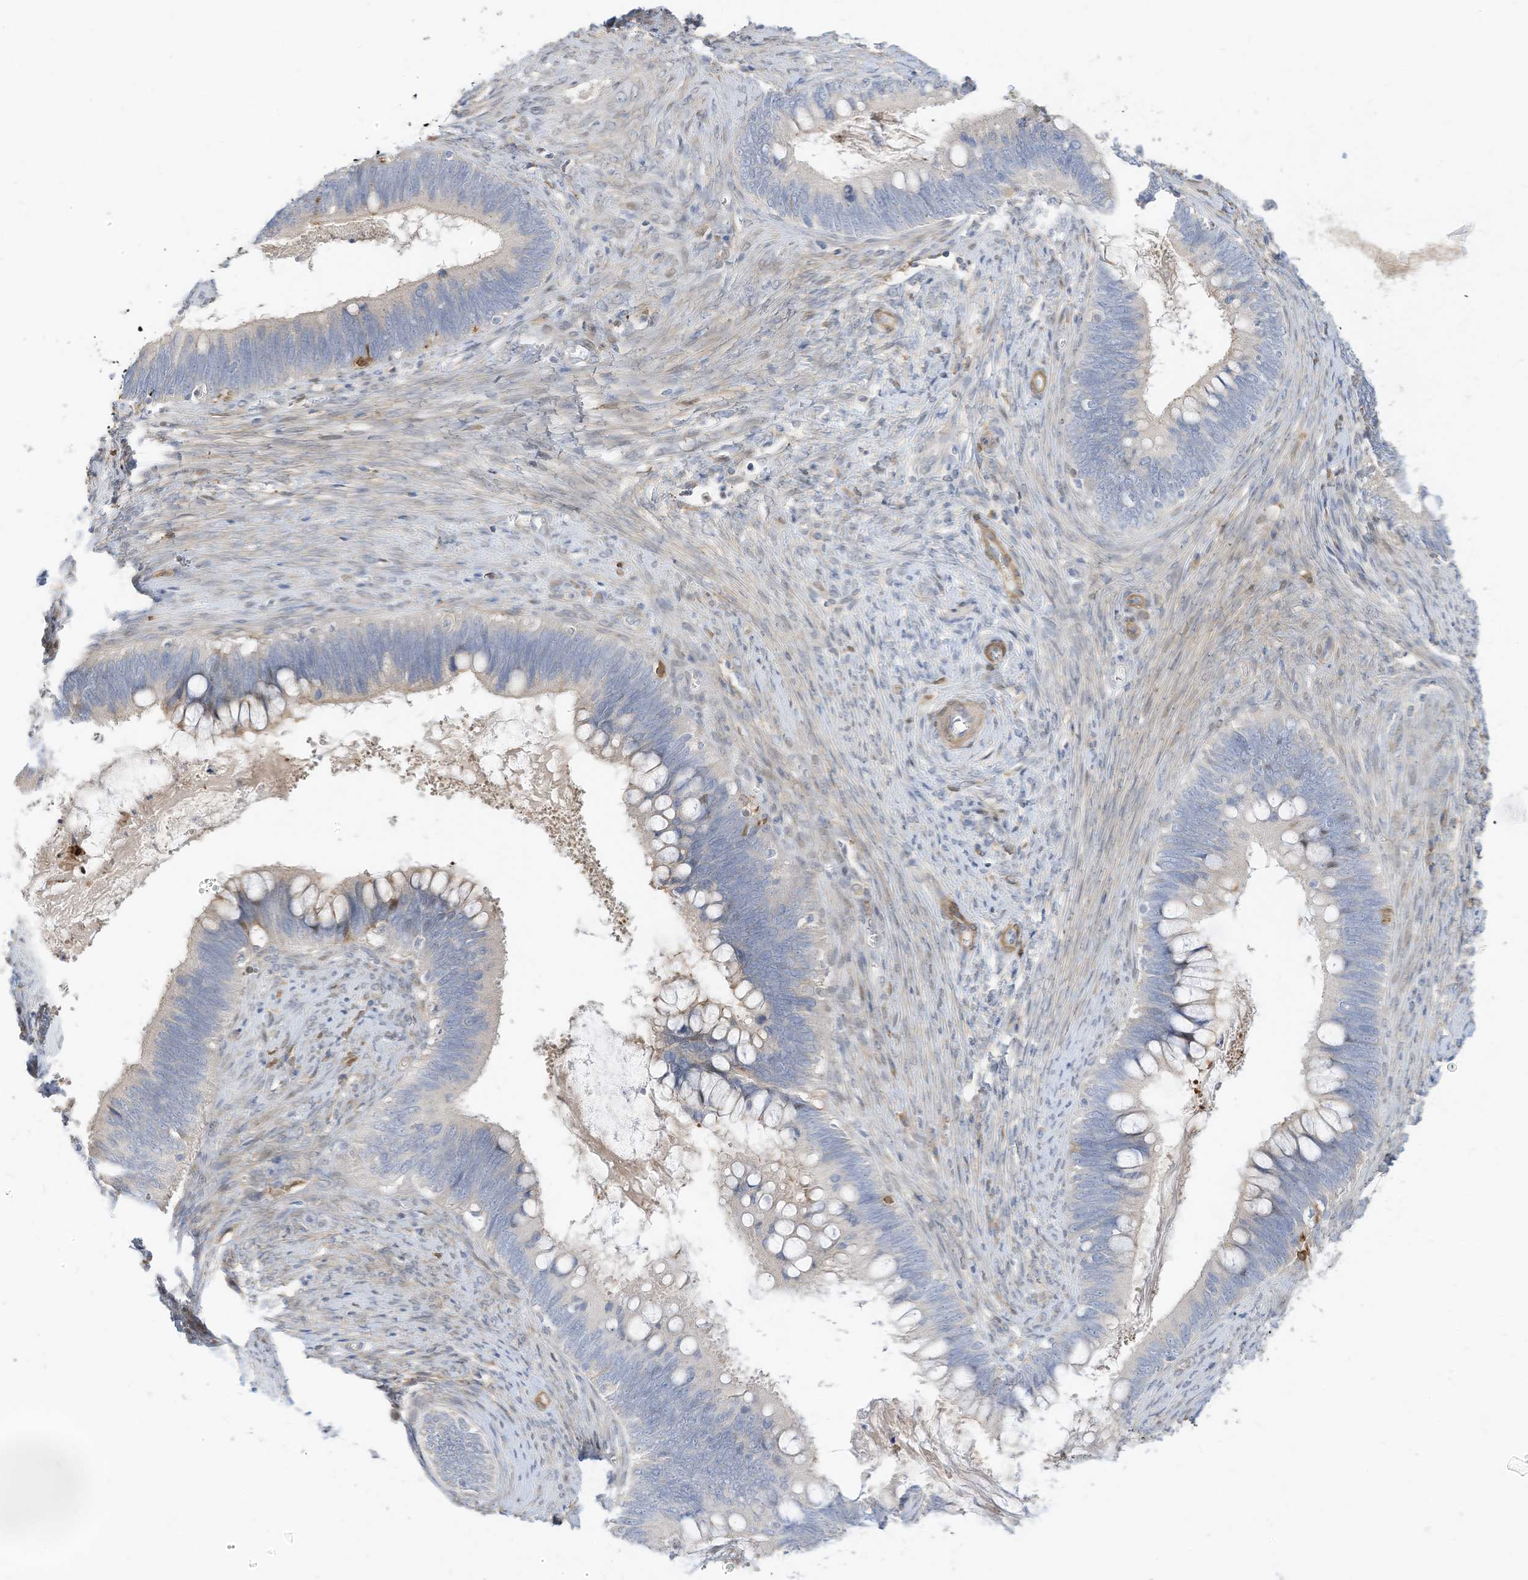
{"staining": {"intensity": "negative", "quantity": "none", "location": "none"}, "tissue": "cervical cancer", "cell_type": "Tumor cells", "image_type": "cancer", "snomed": [{"axis": "morphology", "description": "Adenocarcinoma, NOS"}, {"axis": "topography", "description": "Cervix"}], "caption": "Immunohistochemistry (IHC) of cervical cancer (adenocarcinoma) displays no expression in tumor cells.", "gene": "ATP13A1", "patient": {"sex": "female", "age": 42}}